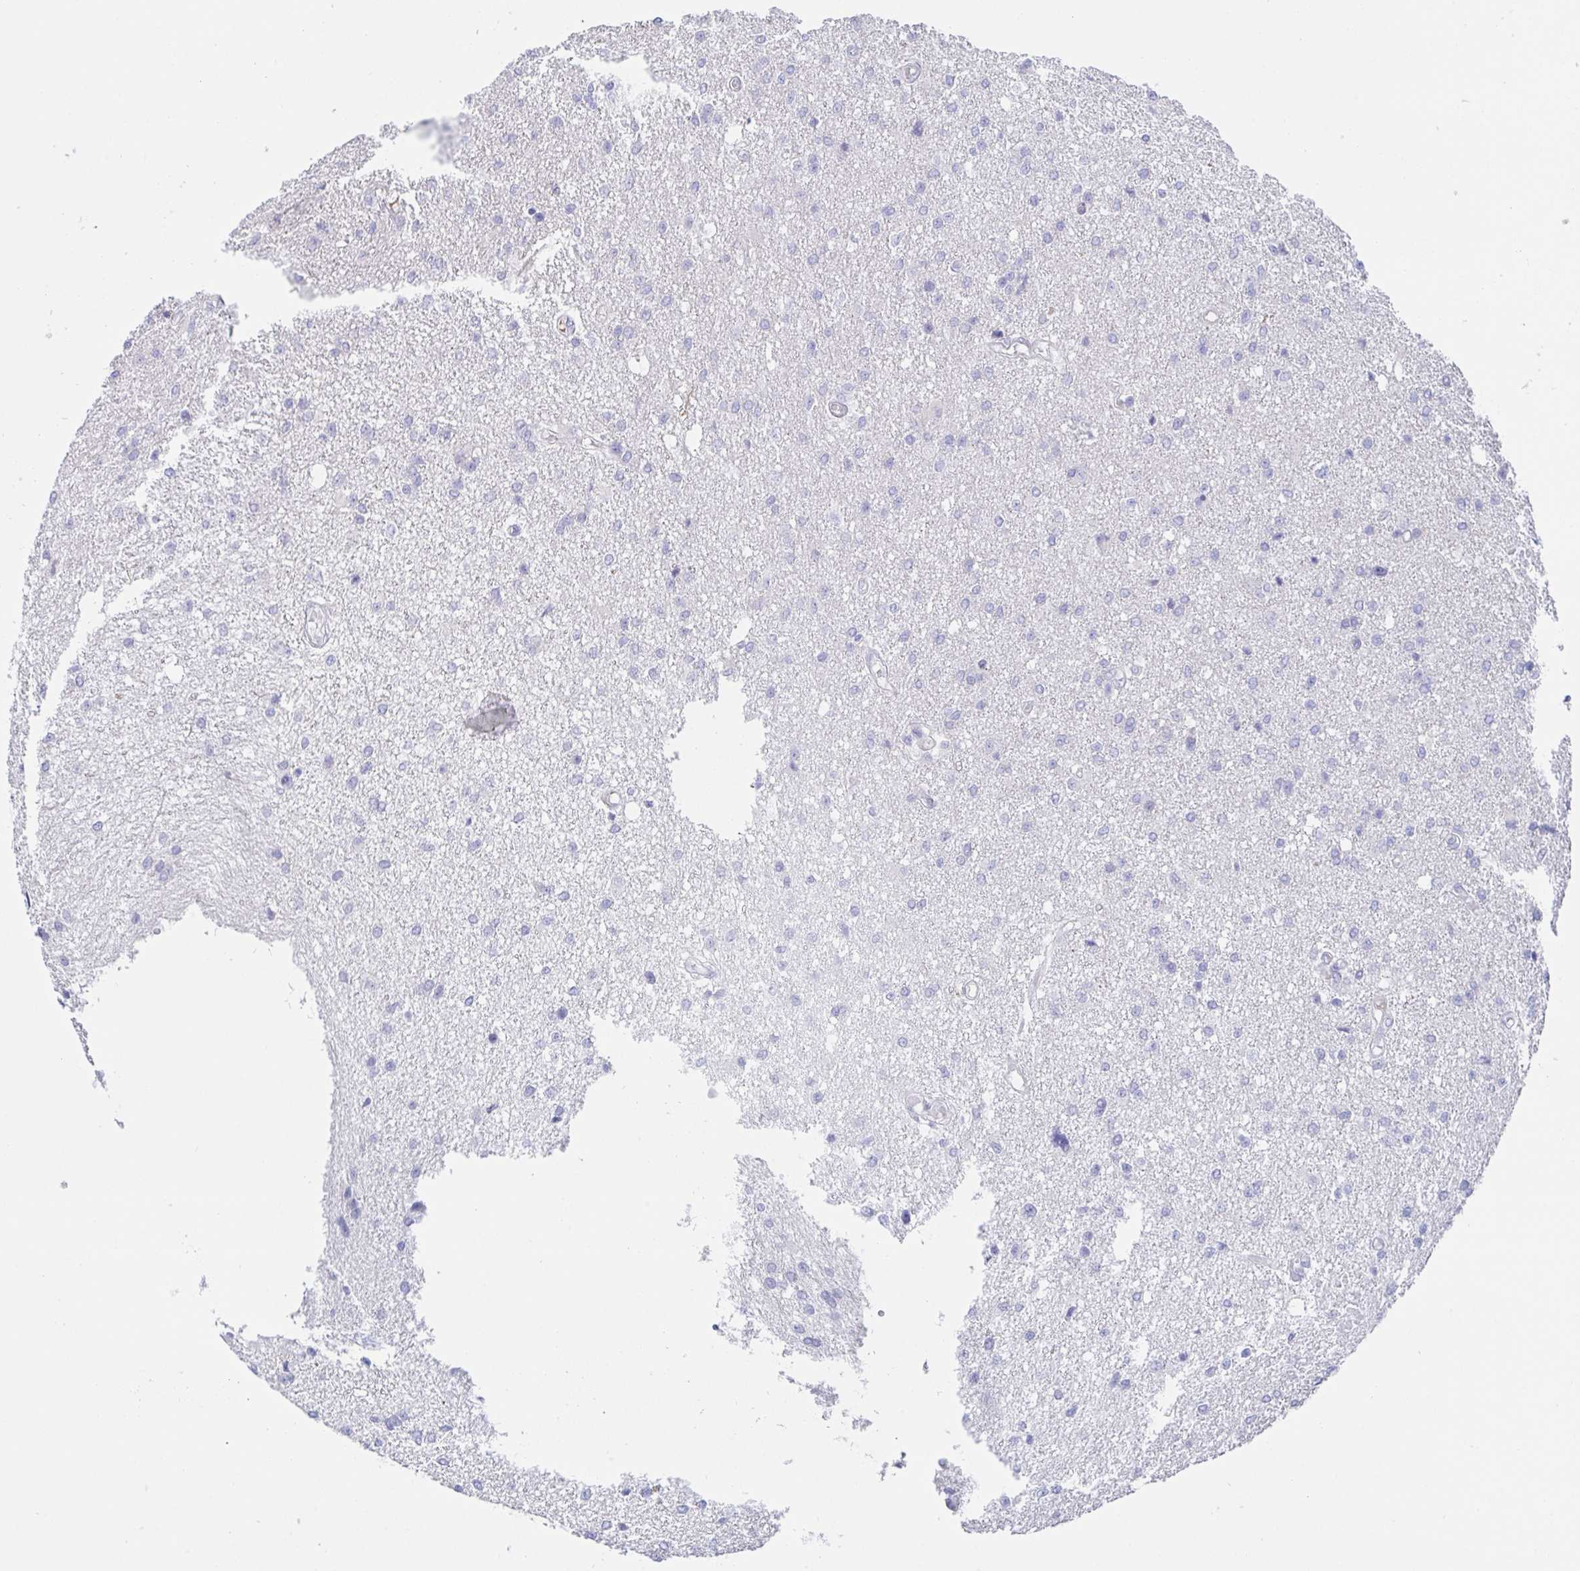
{"staining": {"intensity": "negative", "quantity": "none", "location": "none"}, "tissue": "glioma", "cell_type": "Tumor cells", "image_type": "cancer", "snomed": [{"axis": "morphology", "description": "Glioma, malignant, Low grade"}, {"axis": "topography", "description": "Brain"}], "caption": "An IHC histopathology image of malignant low-grade glioma is shown. There is no staining in tumor cells of malignant low-grade glioma.", "gene": "SIAH3", "patient": {"sex": "male", "age": 26}}